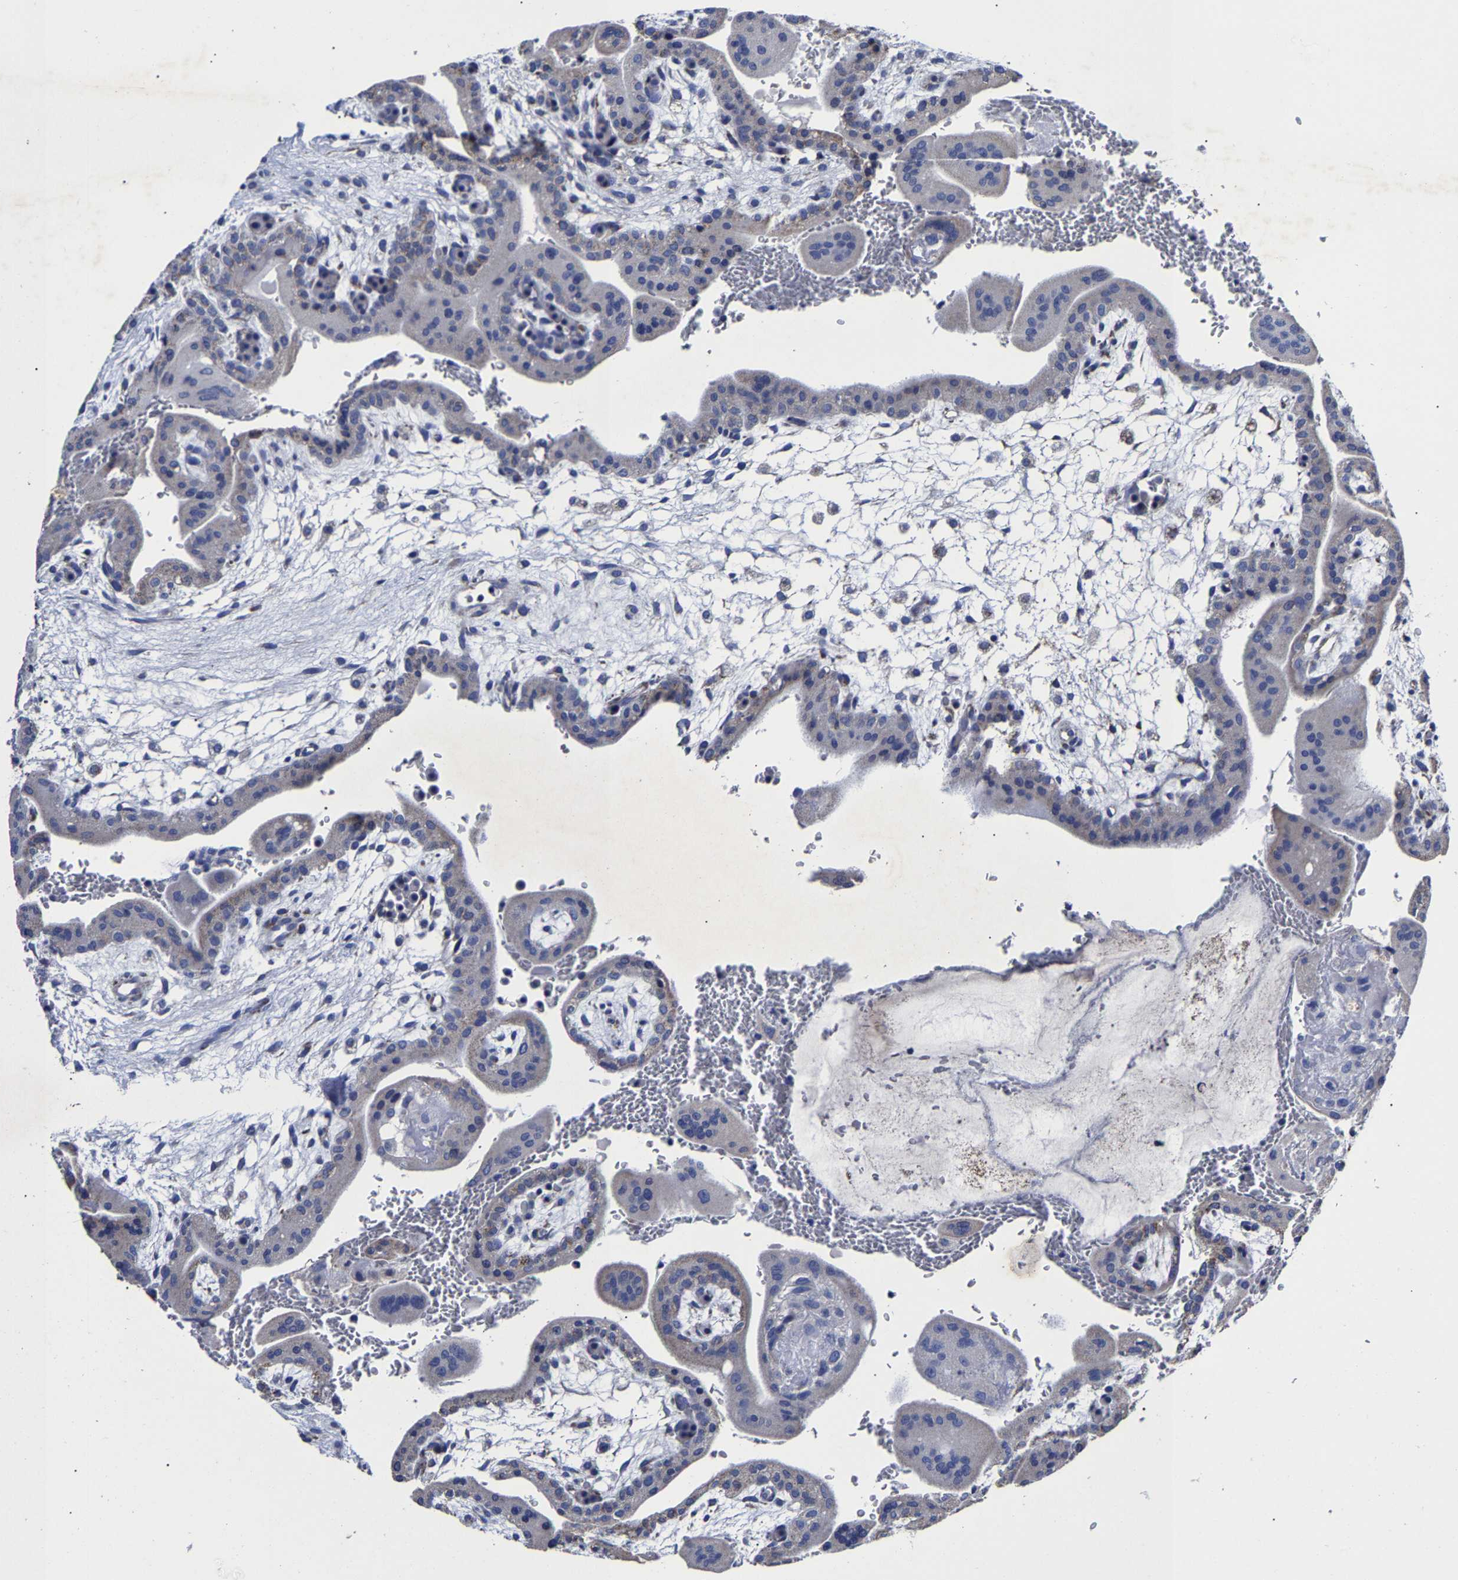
{"staining": {"intensity": "negative", "quantity": "none", "location": "none"}, "tissue": "placenta", "cell_type": "Trophoblastic cells", "image_type": "normal", "snomed": [{"axis": "morphology", "description": "Normal tissue, NOS"}, {"axis": "topography", "description": "Placenta"}], "caption": "This is an immunohistochemistry image of unremarkable placenta. There is no expression in trophoblastic cells.", "gene": "AASS", "patient": {"sex": "female", "age": 35}}